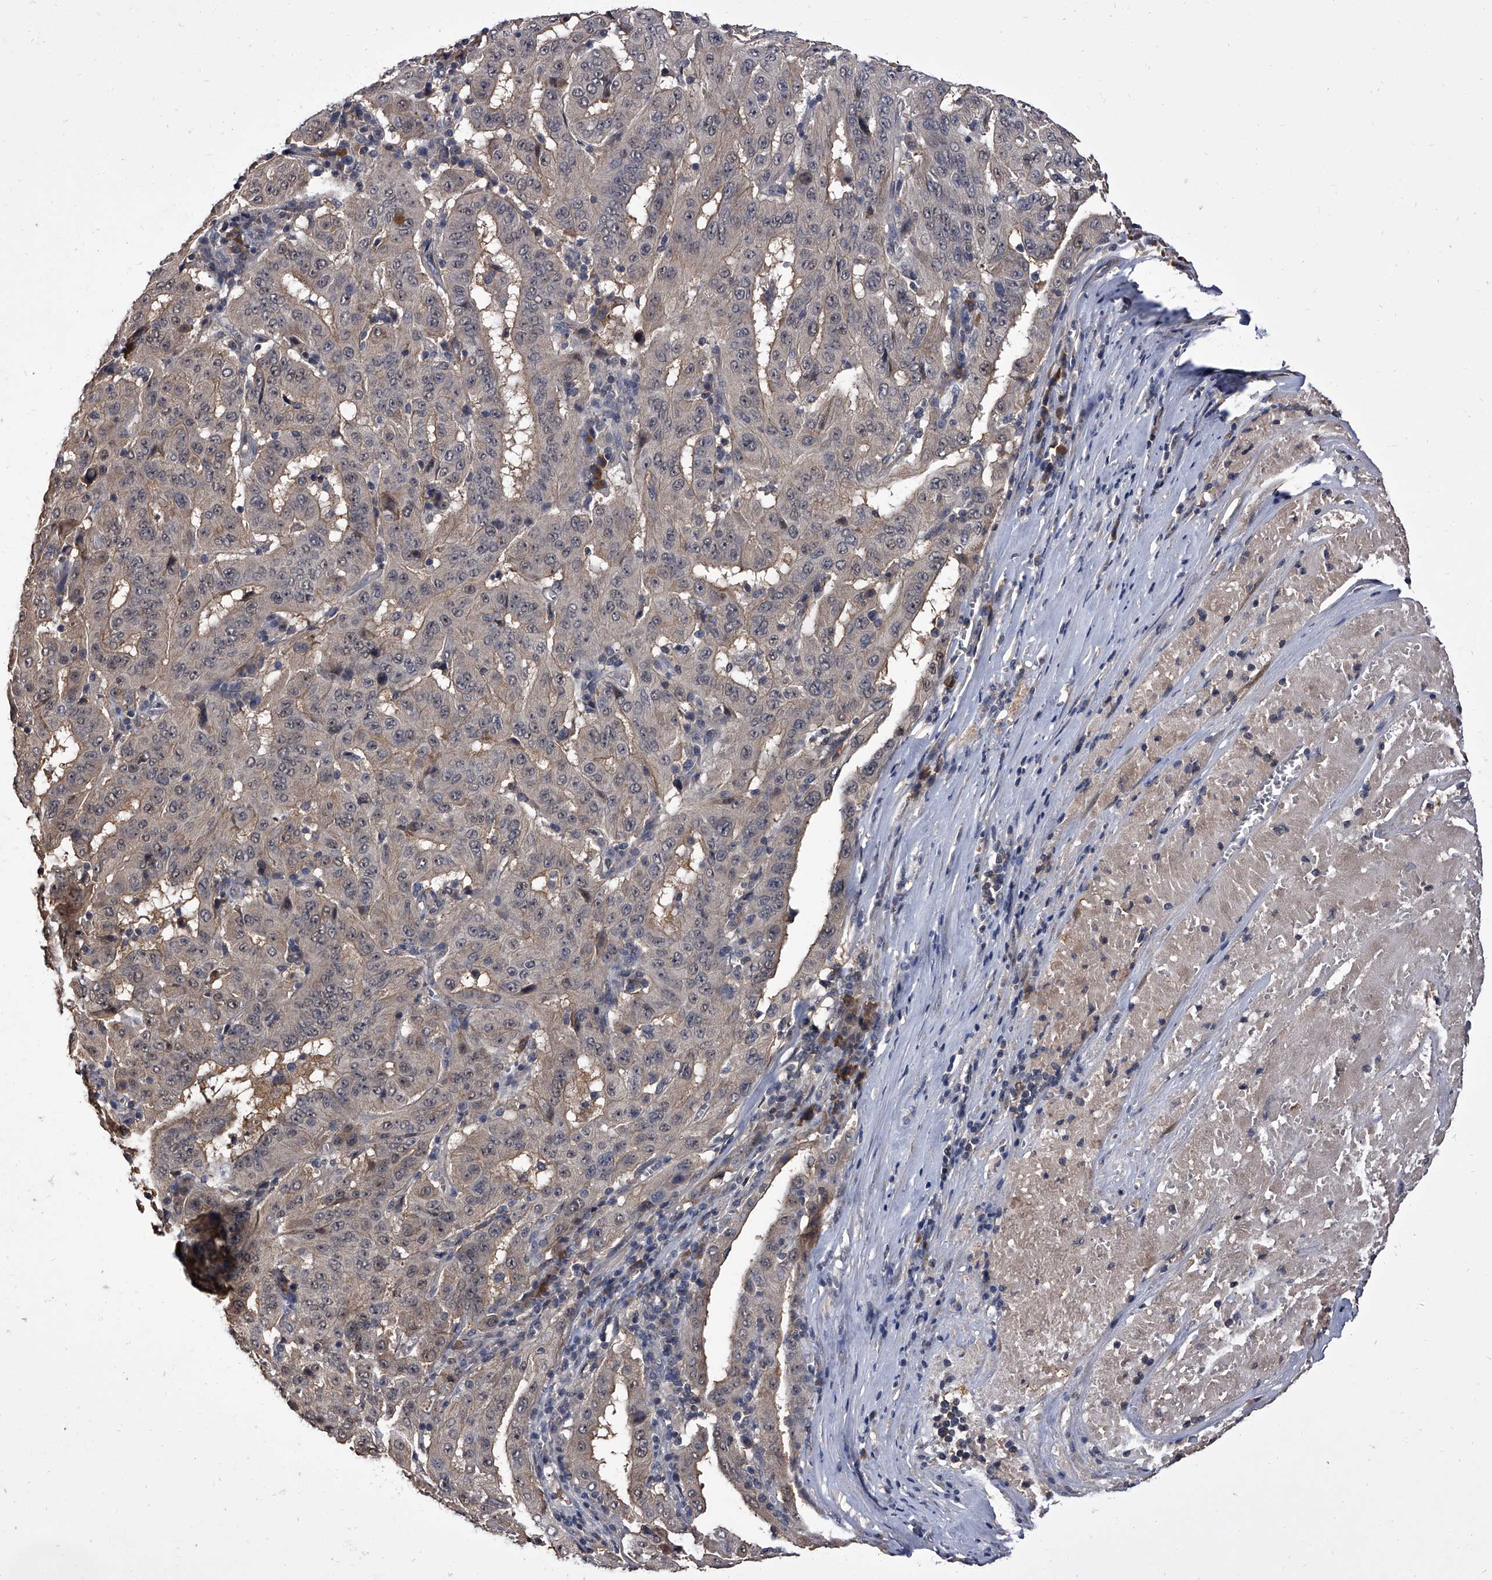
{"staining": {"intensity": "weak", "quantity": "25%-75%", "location": "cytoplasmic/membranous"}, "tissue": "pancreatic cancer", "cell_type": "Tumor cells", "image_type": "cancer", "snomed": [{"axis": "morphology", "description": "Adenocarcinoma, NOS"}, {"axis": "topography", "description": "Pancreas"}], "caption": "Human adenocarcinoma (pancreatic) stained with a brown dye exhibits weak cytoplasmic/membranous positive positivity in approximately 25%-75% of tumor cells.", "gene": "SLC18B1", "patient": {"sex": "male", "age": 63}}